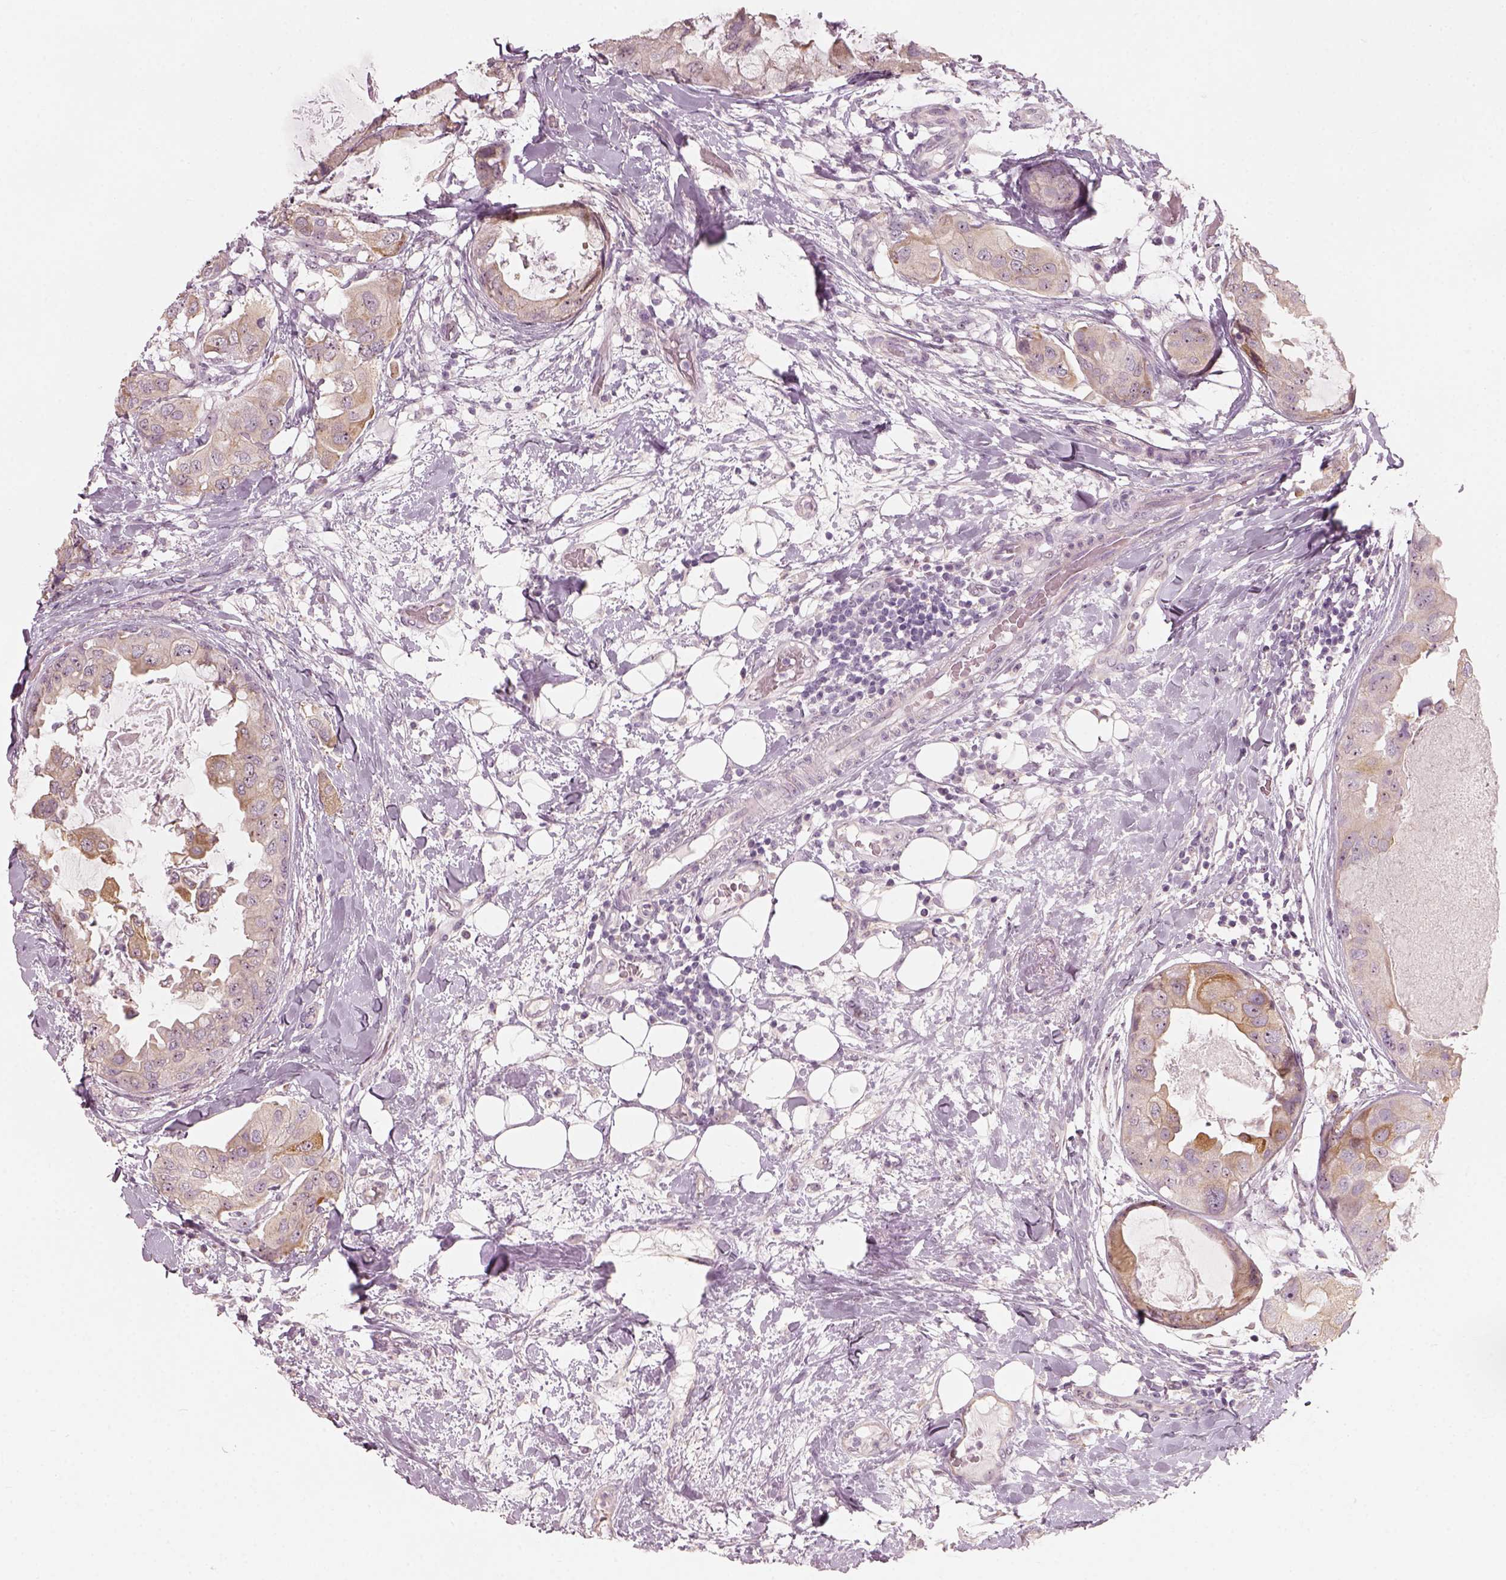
{"staining": {"intensity": "weak", "quantity": "25%-75%", "location": "cytoplasmic/membranous"}, "tissue": "breast cancer", "cell_type": "Tumor cells", "image_type": "cancer", "snomed": [{"axis": "morphology", "description": "Normal tissue, NOS"}, {"axis": "morphology", "description": "Duct carcinoma"}, {"axis": "topography", "description": "Breast"}], "caption": "Human breast cancer (intraductal carcinoma) stained with a protein marker reveals weak staining in tumor cells.", "gene": "CDS1", "patient": {"sex": "female", "age": 40}}